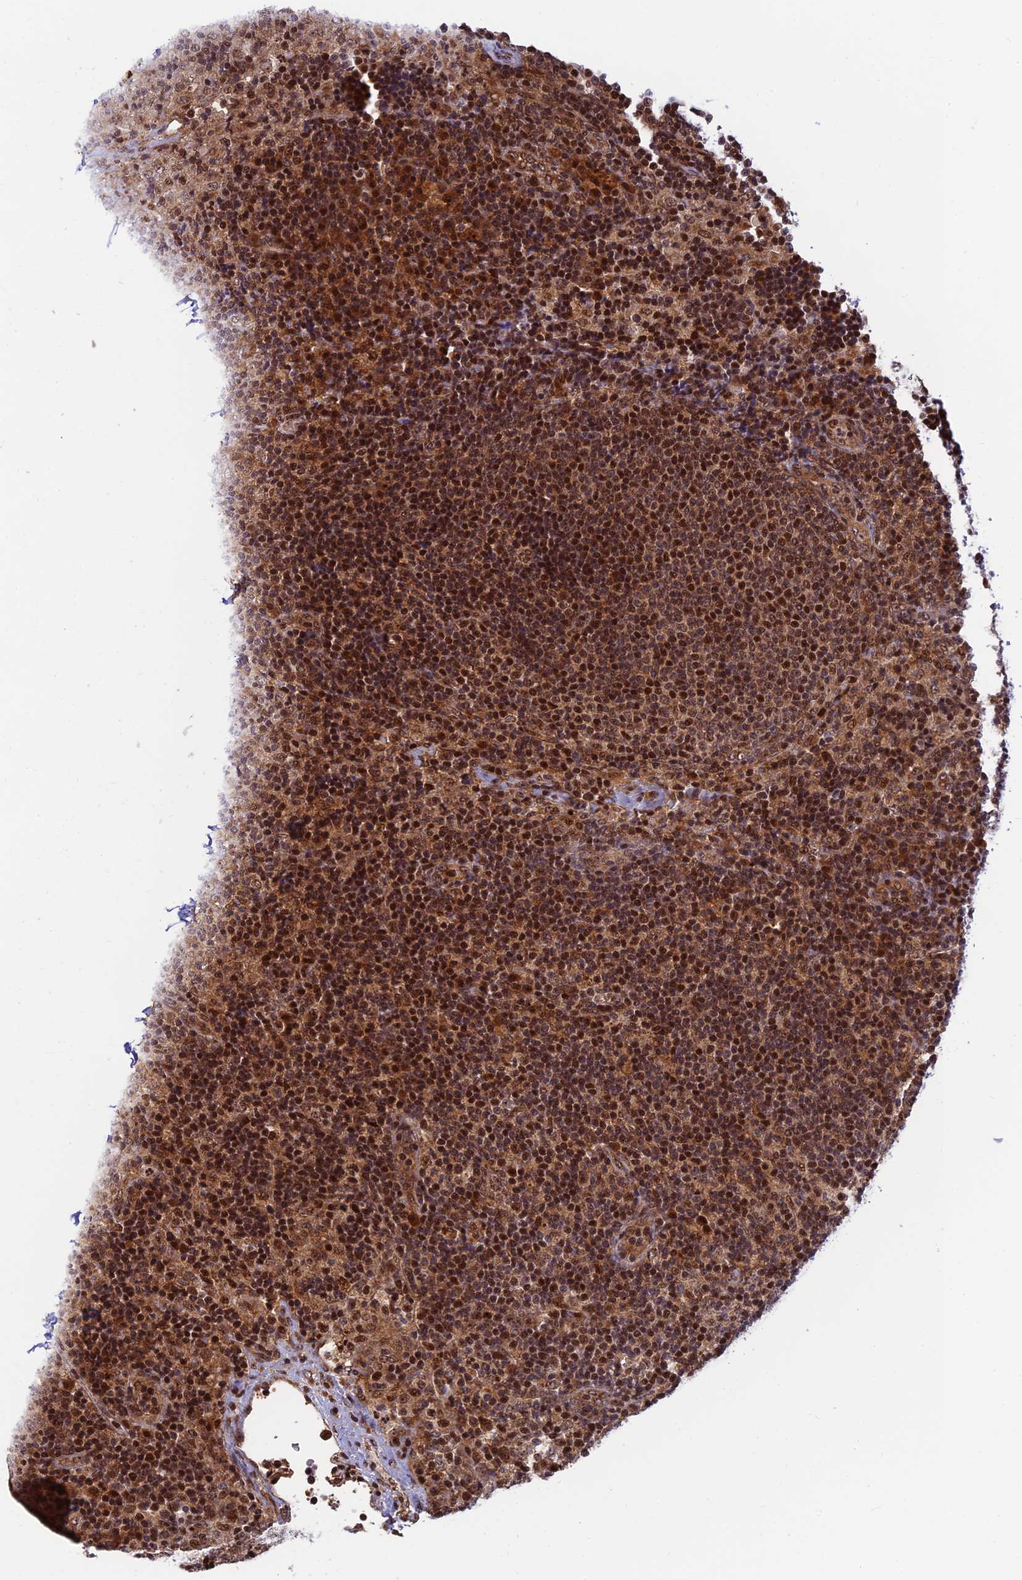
{"staining": {"intensity": "strong", "quantity": "<25%", "location": "nuclear"}, "tissue": "lymph node", "cell_type": "Germinal center cells", "image_type": "normal", "snomed": [{"axis": "morphology", "description": "Normal tissue, NOS"}, {"axis": "topography", "description": "Lymph node"}], "caption": "Protein staining exhibits strong nuclear expression in approximately <25% of germinal center cells in benign lymph node. Nuclei are stained in blue.", "gene": "UFSP2", "patient": {"sex": "female", "age": 70}}